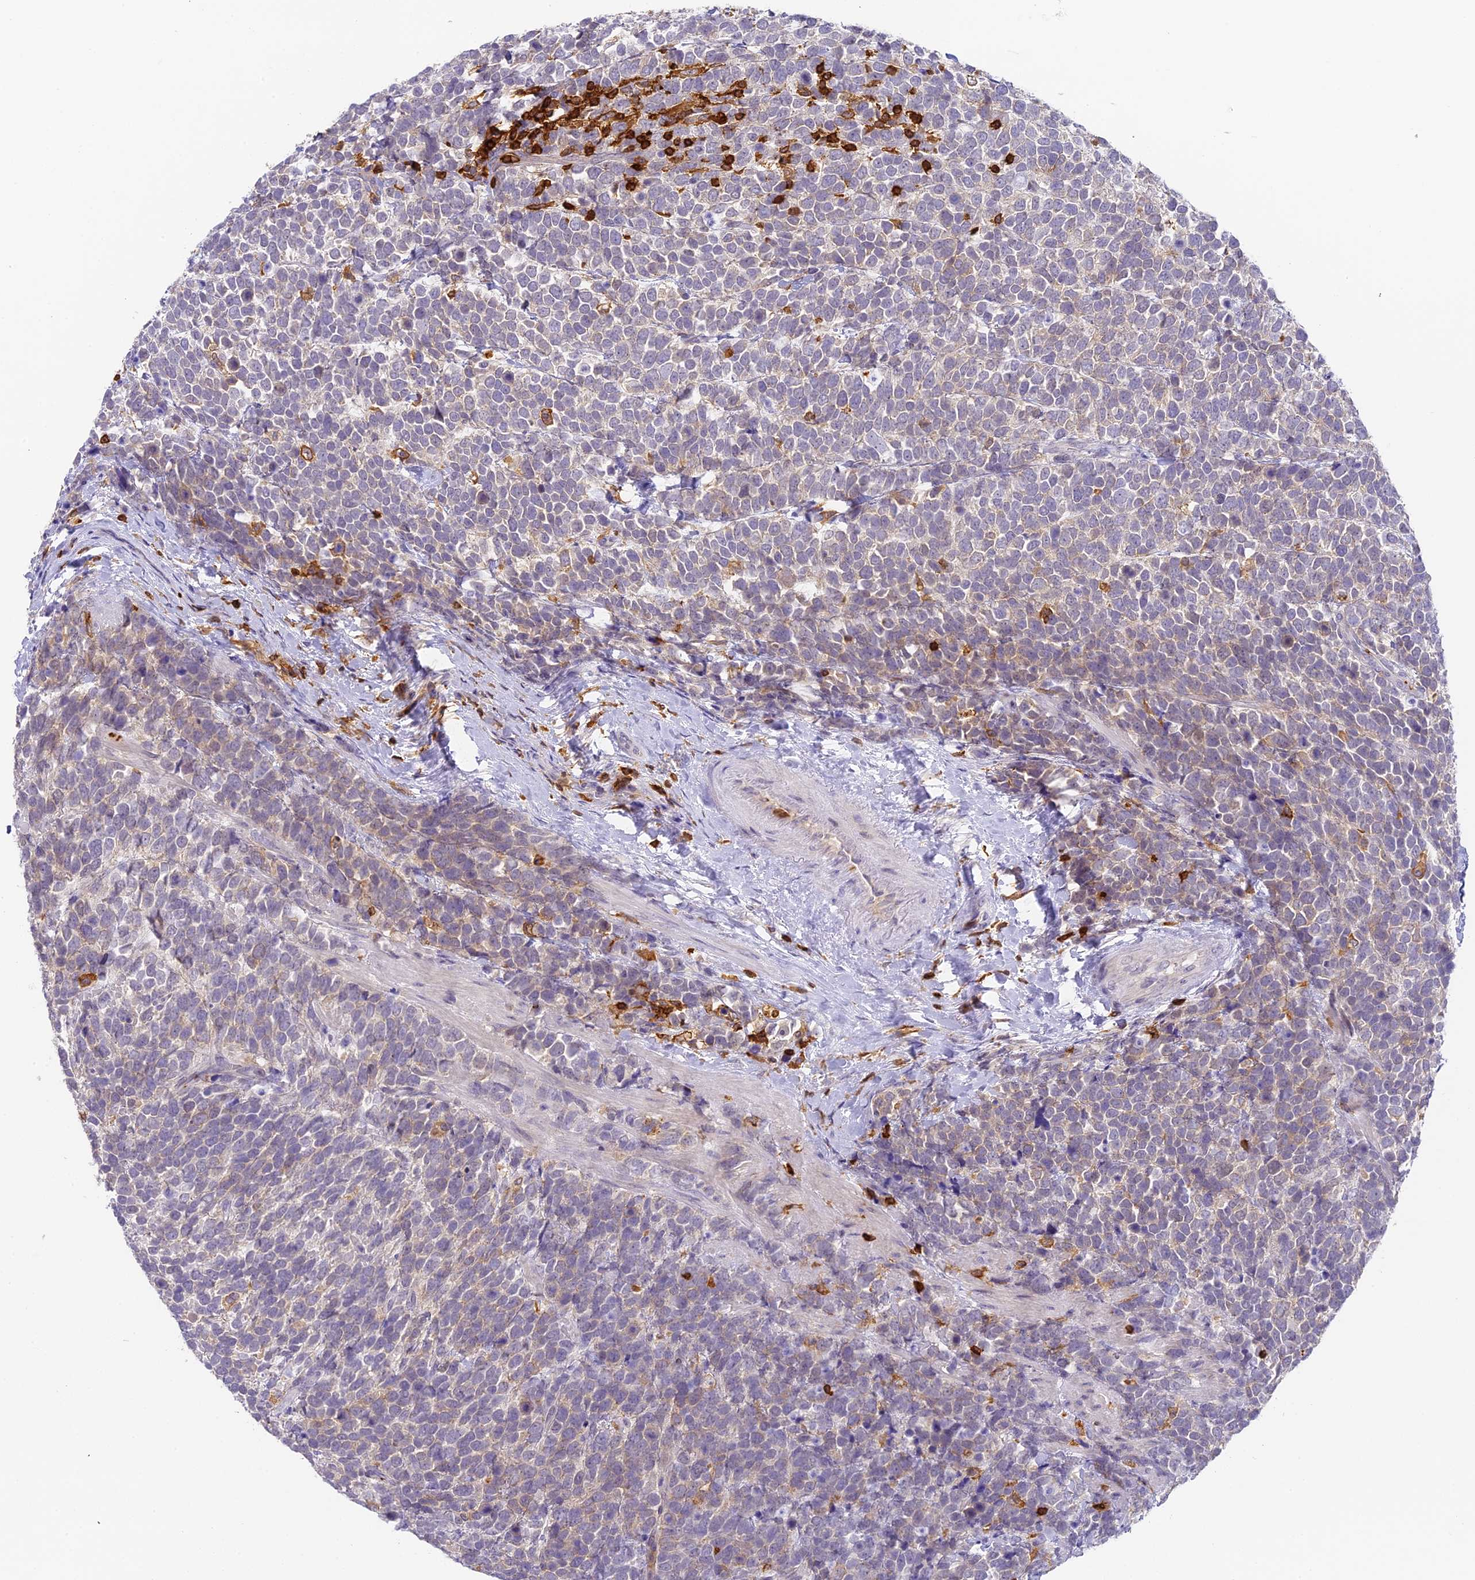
{"staining": {"intensity": "weak", "quantity": "25%-75%", "location": "cytoplasmic/membranous"}, "tissue": "urothelial cancer", "cell_type": "Tumor cells", "image_type": "cancer", "snomed": [{"axis": "morphology", "description": "Urothelial carcinoma, High grade"}, {"axis": "topography", "description": "Urinary bladder"}], "caption": "Protein analysis of high-grade urothelial carcinoma tissue shows weak cytoplasmic/membranous expression in approximately 25%-75% of tumor cells. Nuclei are stained in blue.", "gene": "FYB1", "patient": {"sex": "female", "age": 82}}